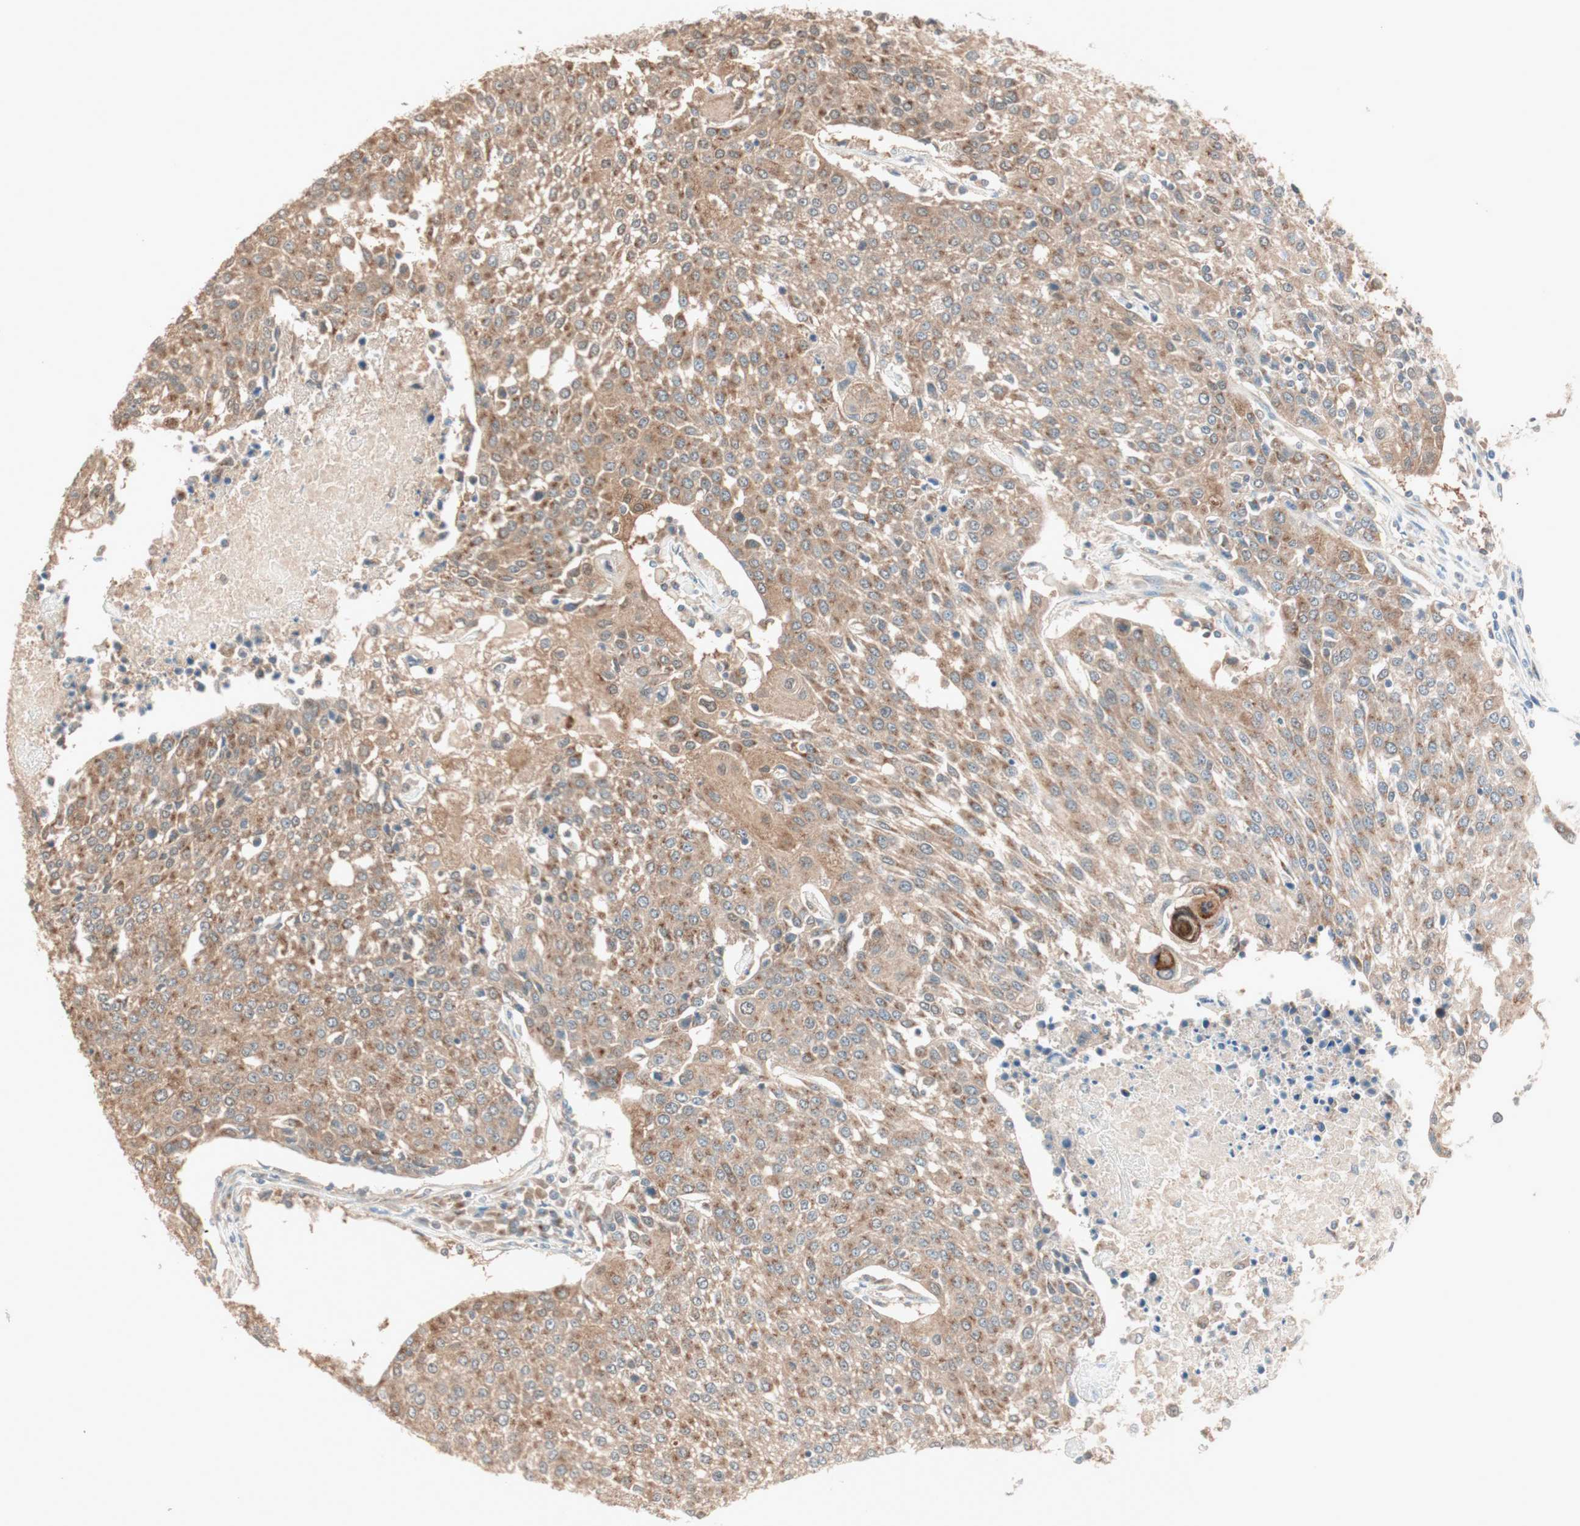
{"staining": {"intensity": "moderate", "quantity": ">75%", "location": "cytoplasmic/membranous"}, "tissue": "urothelial cancer", "cell_type": "Tumor cells", "image_type": "cancer", "snomed": [{"axis": "morphology", "description": "Urothelial carcinoma, High grade"}, {"axis": "topography", "description": "Urinary bladder"}], "caption": "This micrograph reveals immunohistochemistry (IHC) staining of human urothelial cancer, with medium moderate cytoplasmic/membranous positivity in about >75% of tumor cells.", "gene": "SEC16A", "patient": {"sex": "female", "age": 85}}